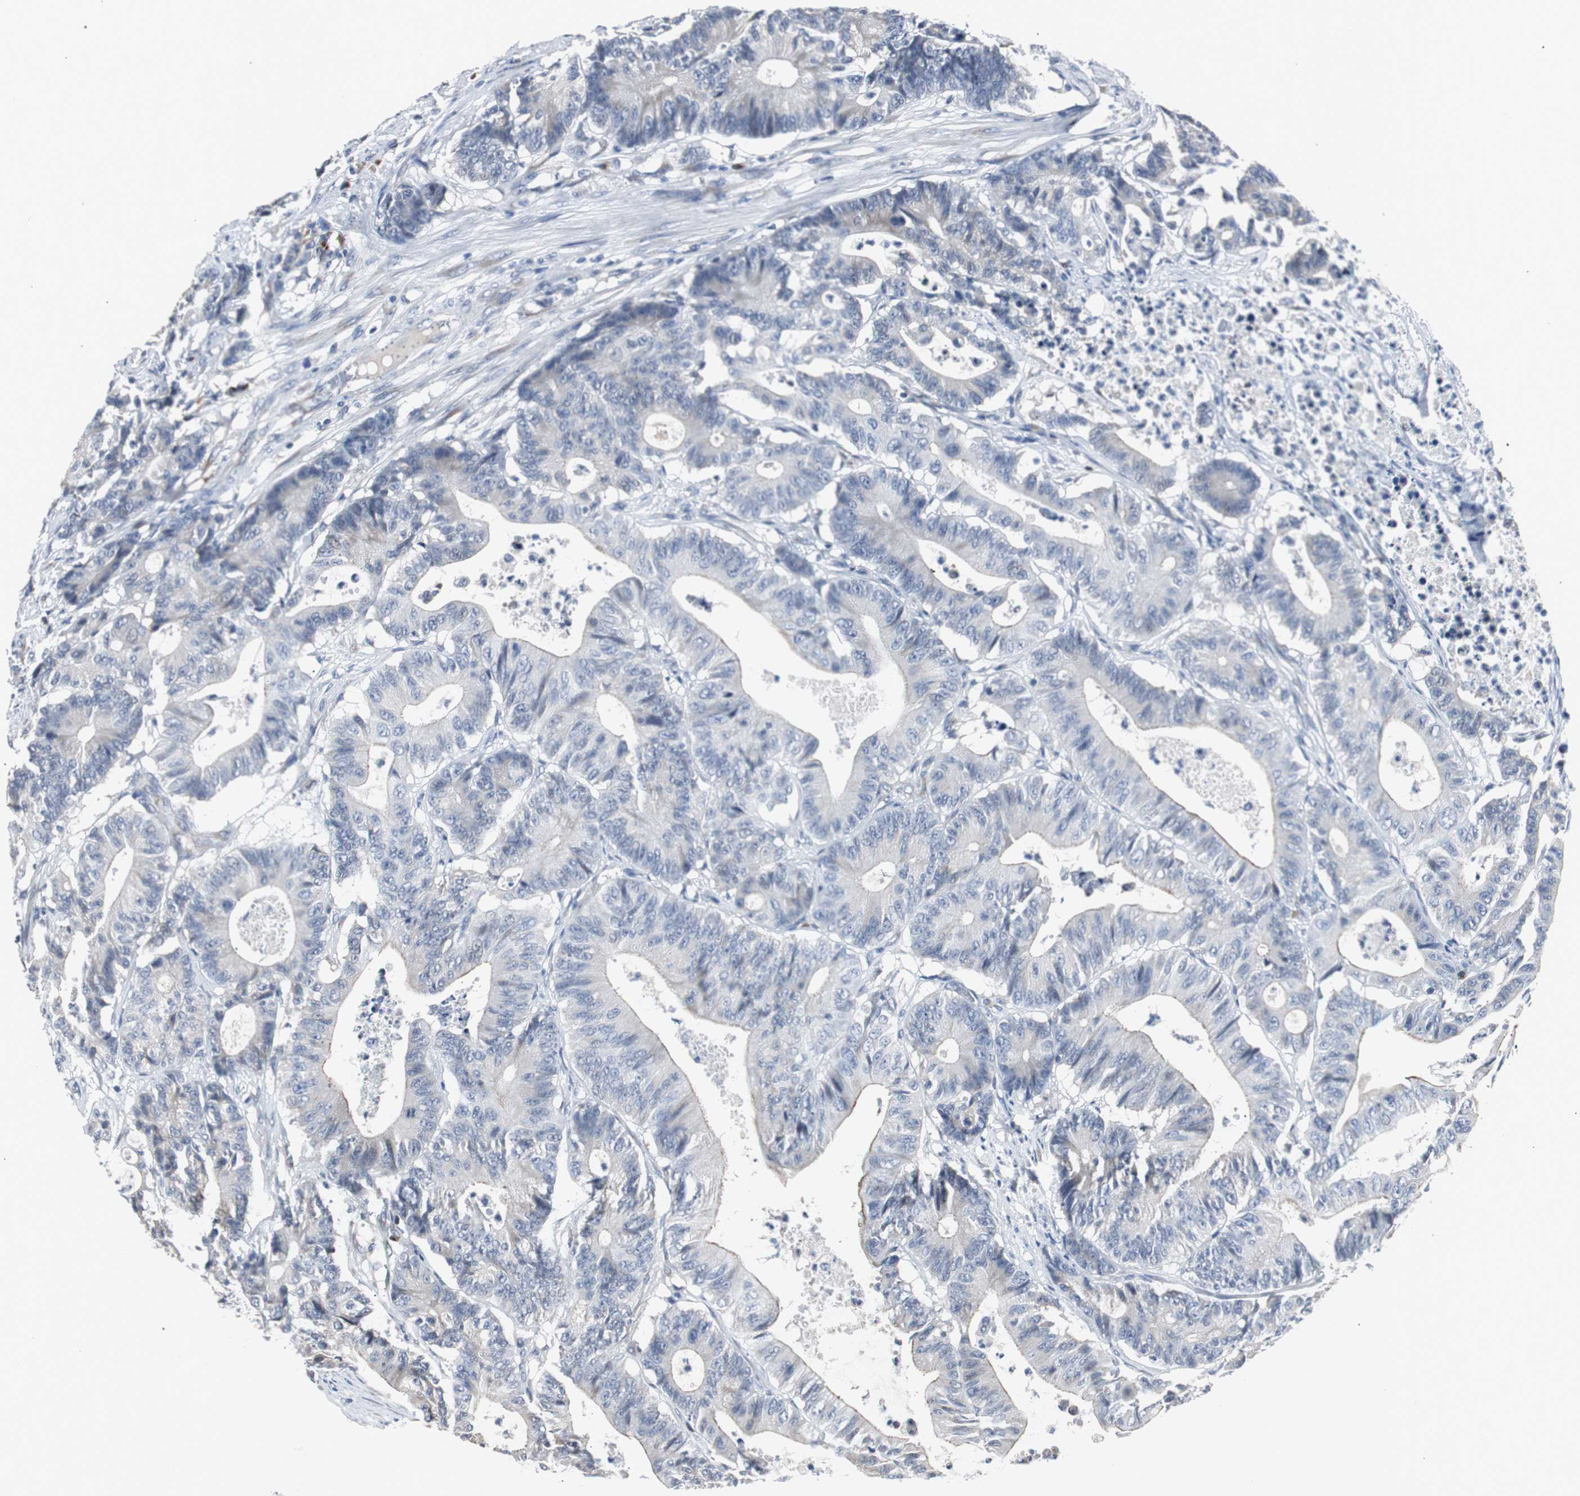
{"staining": {"intensity": "negative", "quantity": "none", "location": "none"}, "tissue": "colorectal cancer", "cell_type": "Tumor cells", "image_type": "cancer", "snomed": [{"axis": "morphology", "description": "Adenocarcinoma, NOS"}, {"axis": "topography", "description": "Colon"}], "caption": "Tumor cells show no significant expression in adenocarcinoma (colorectal).", "gene": "SOX30", "patient": {"sex": "female", "age": 84}}